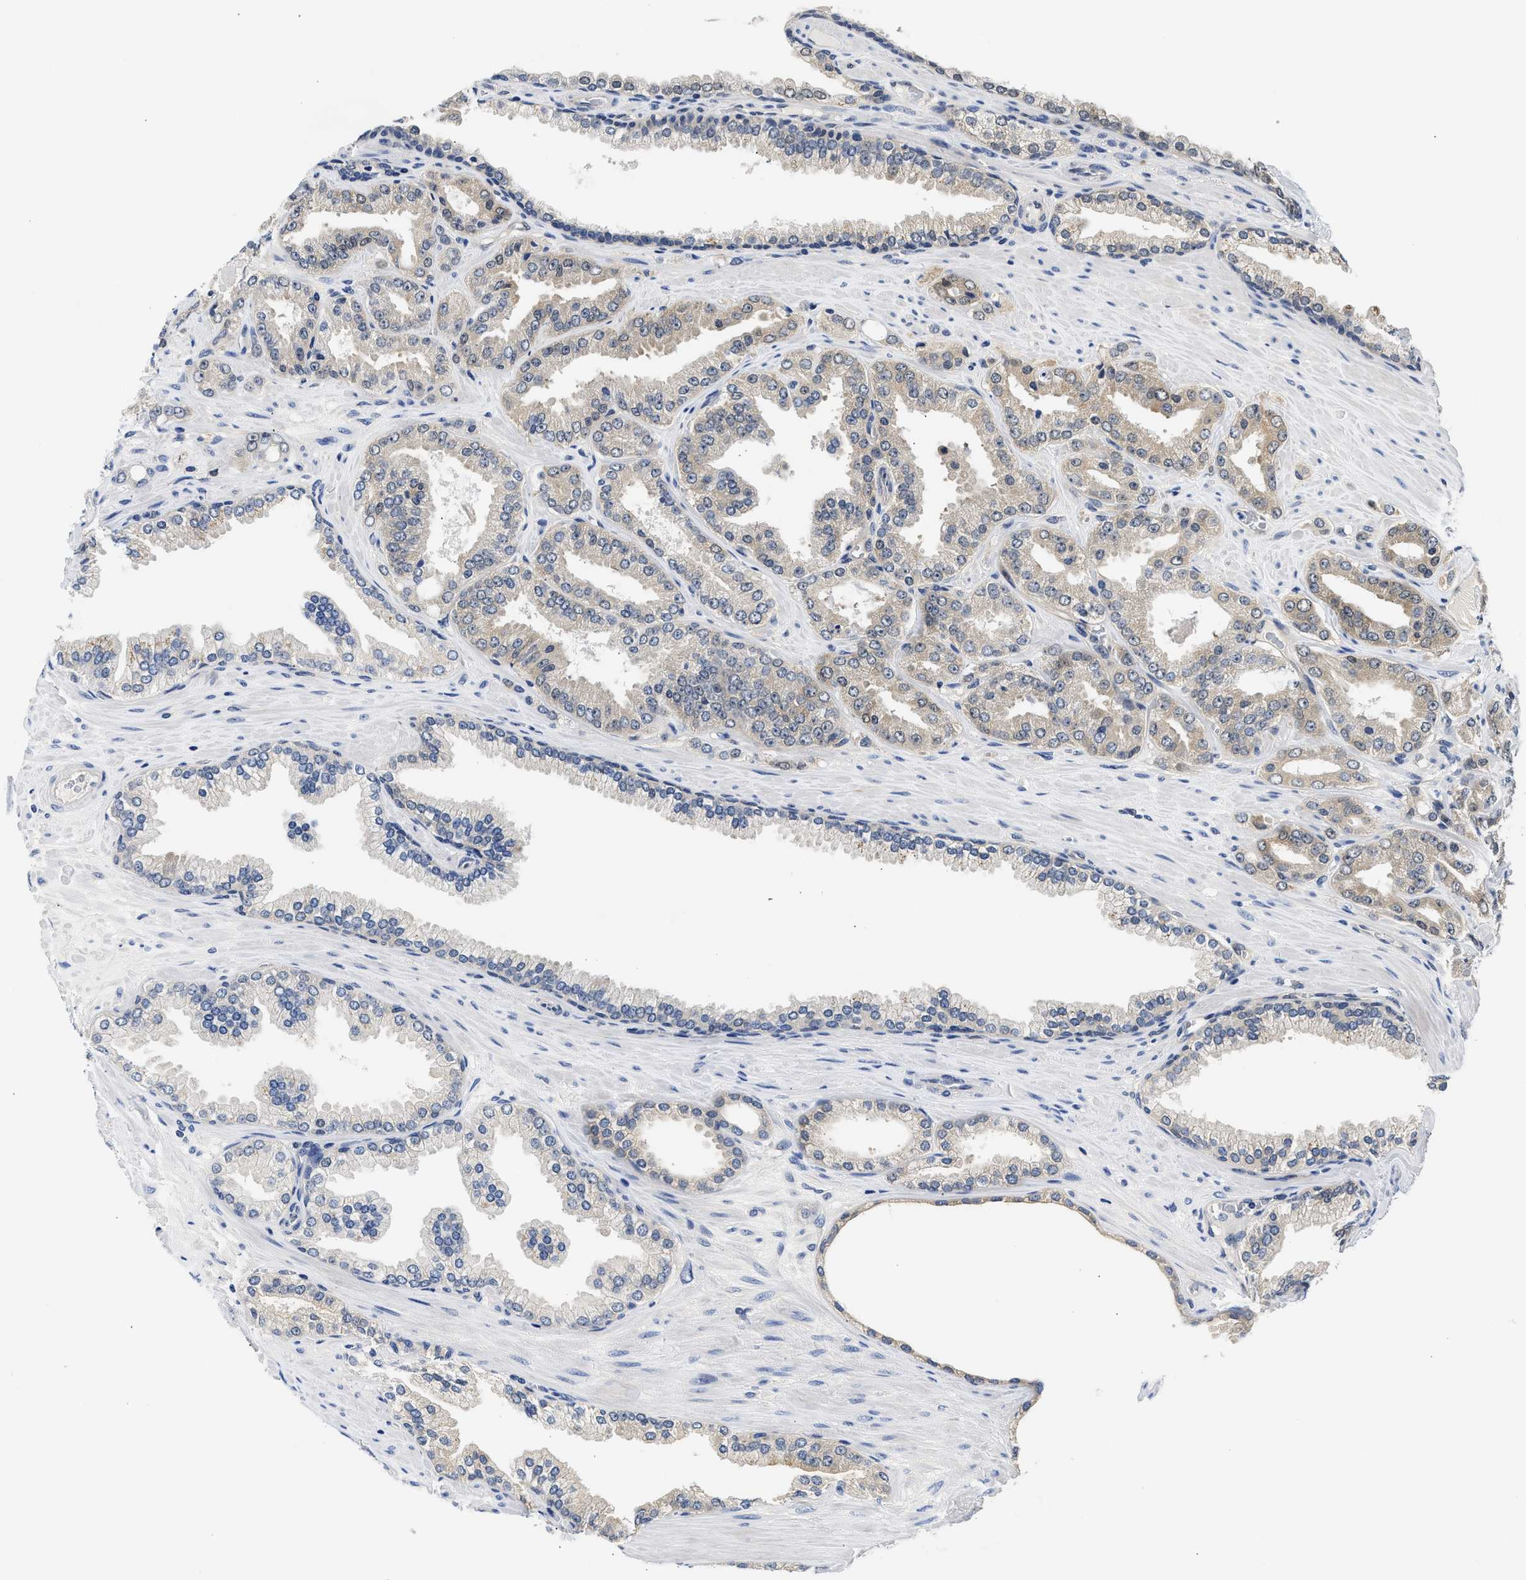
{"staining": {"intensity": "weak", "quantity": "25%-75%", "location": "cytoplasmic/membranous"}, "tissue": "prostate cancer", "cell_type": "Tumor cells", "image_type": "cancer", "snomed": [{"axis": "morphology", "description": "Adenocarcinoma, High grade"}, {"axis": "topography", "description": "Prostate"}], "caption": "Weak cytoplasmic/membranous protein positivity is appreciated in about 25%-75% of tumor cells in prostate cancer.", "gene": "XPO5", "patient": {"sex": "male", "age": 71}}